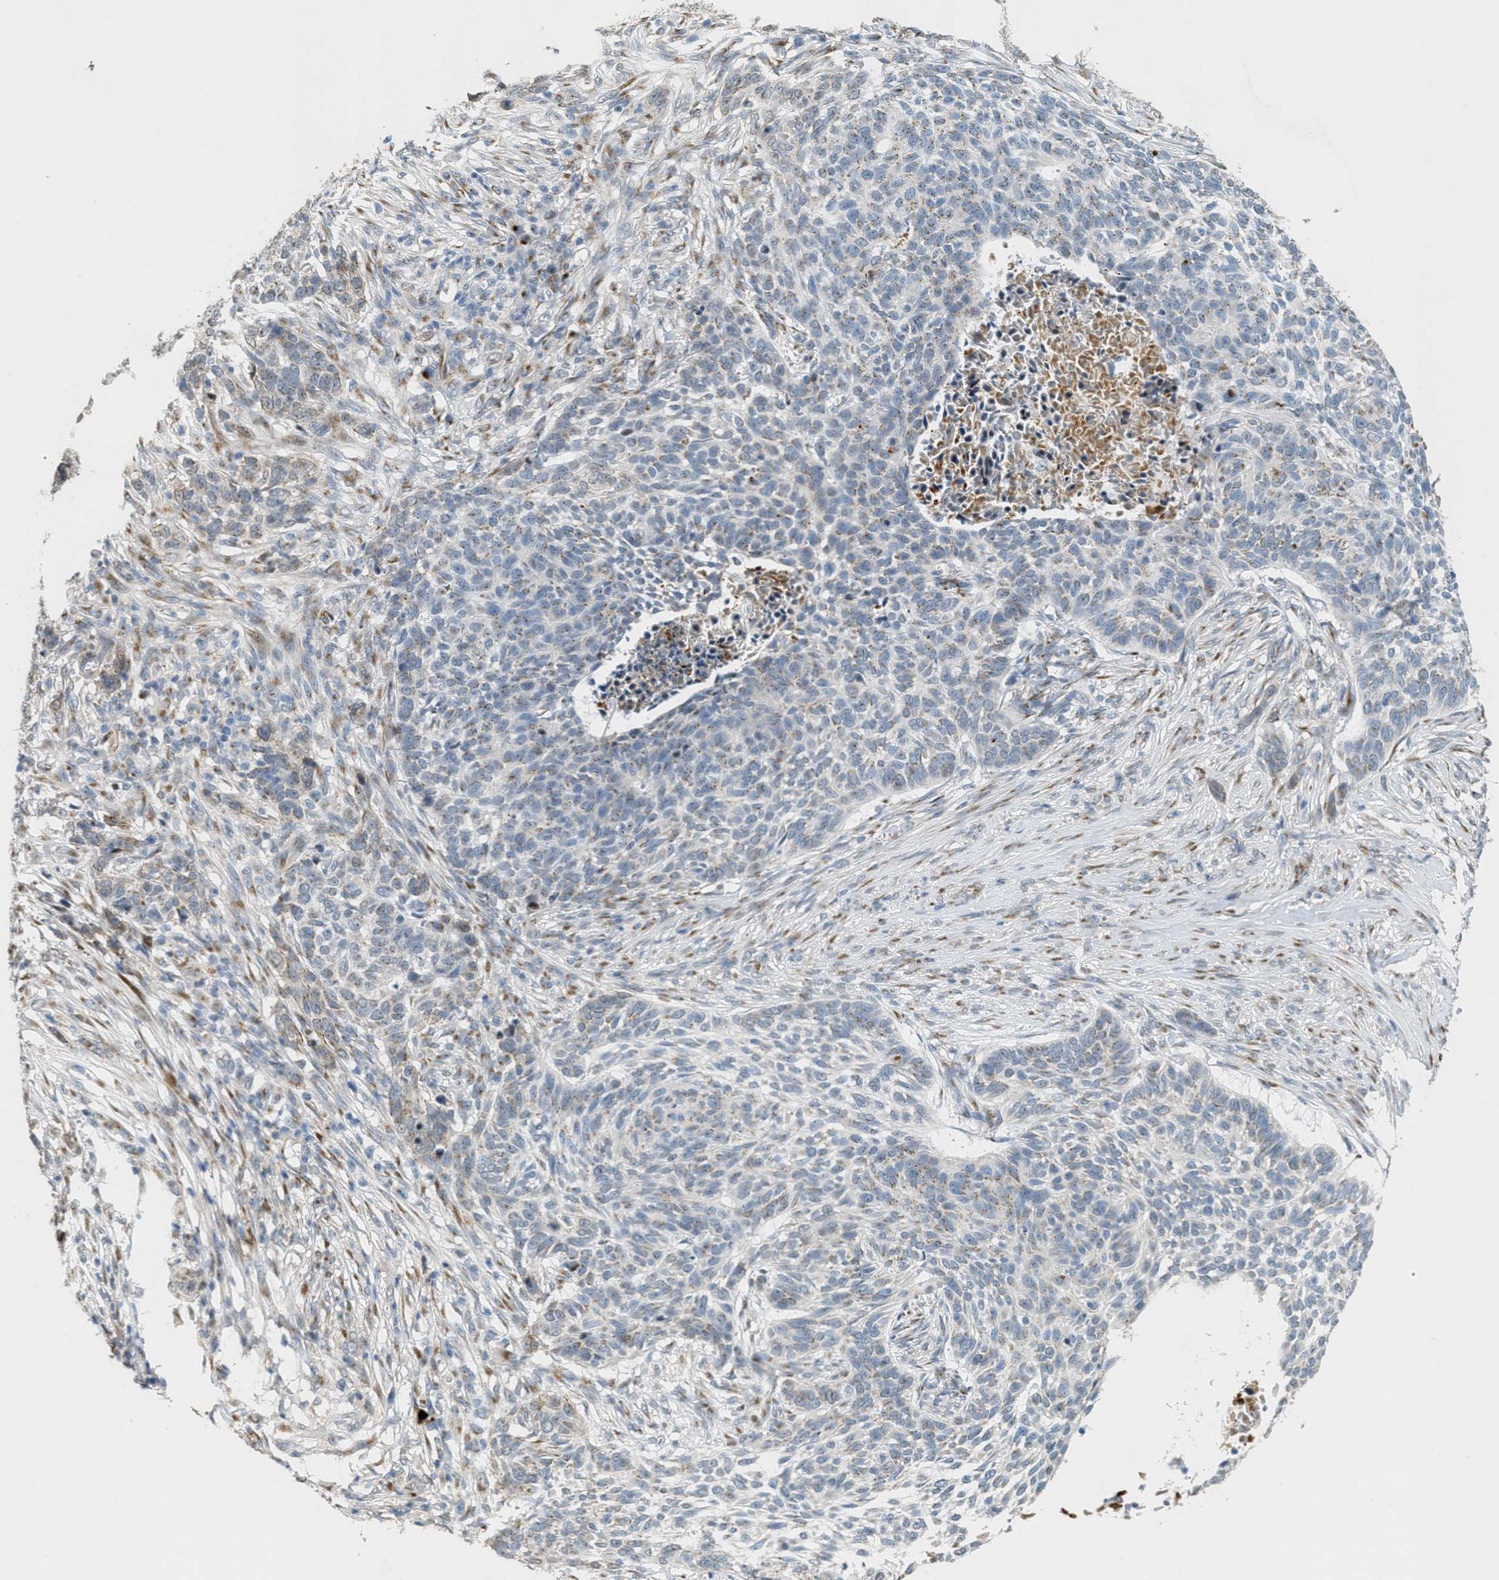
{"staining": {"intensity": "weak", "quantity": "25%-75%", "location": "cytoplasmic/membranous"}, "tissue": "skin cancer", "cell_type": "Tumor cells", "image_type": "cancer", "snomed": [{"axis": "morphology", "description": "Basal cell carcinoma"}, {"axis": "topography", "description": "Skin"}], "caption": "The micrograph displays immunohistochemical staining of skin basal cell carcinoma. There is weak cytoplasmic/membranous positivity is seen in about 25%-75% of tumor cells. (DAB (3,3'-diaminobenzidine) IHC with brightfield microscopy, high magnification).", "gene": "ZFPL1", "patient": {"sex": "male", "age": 85}}